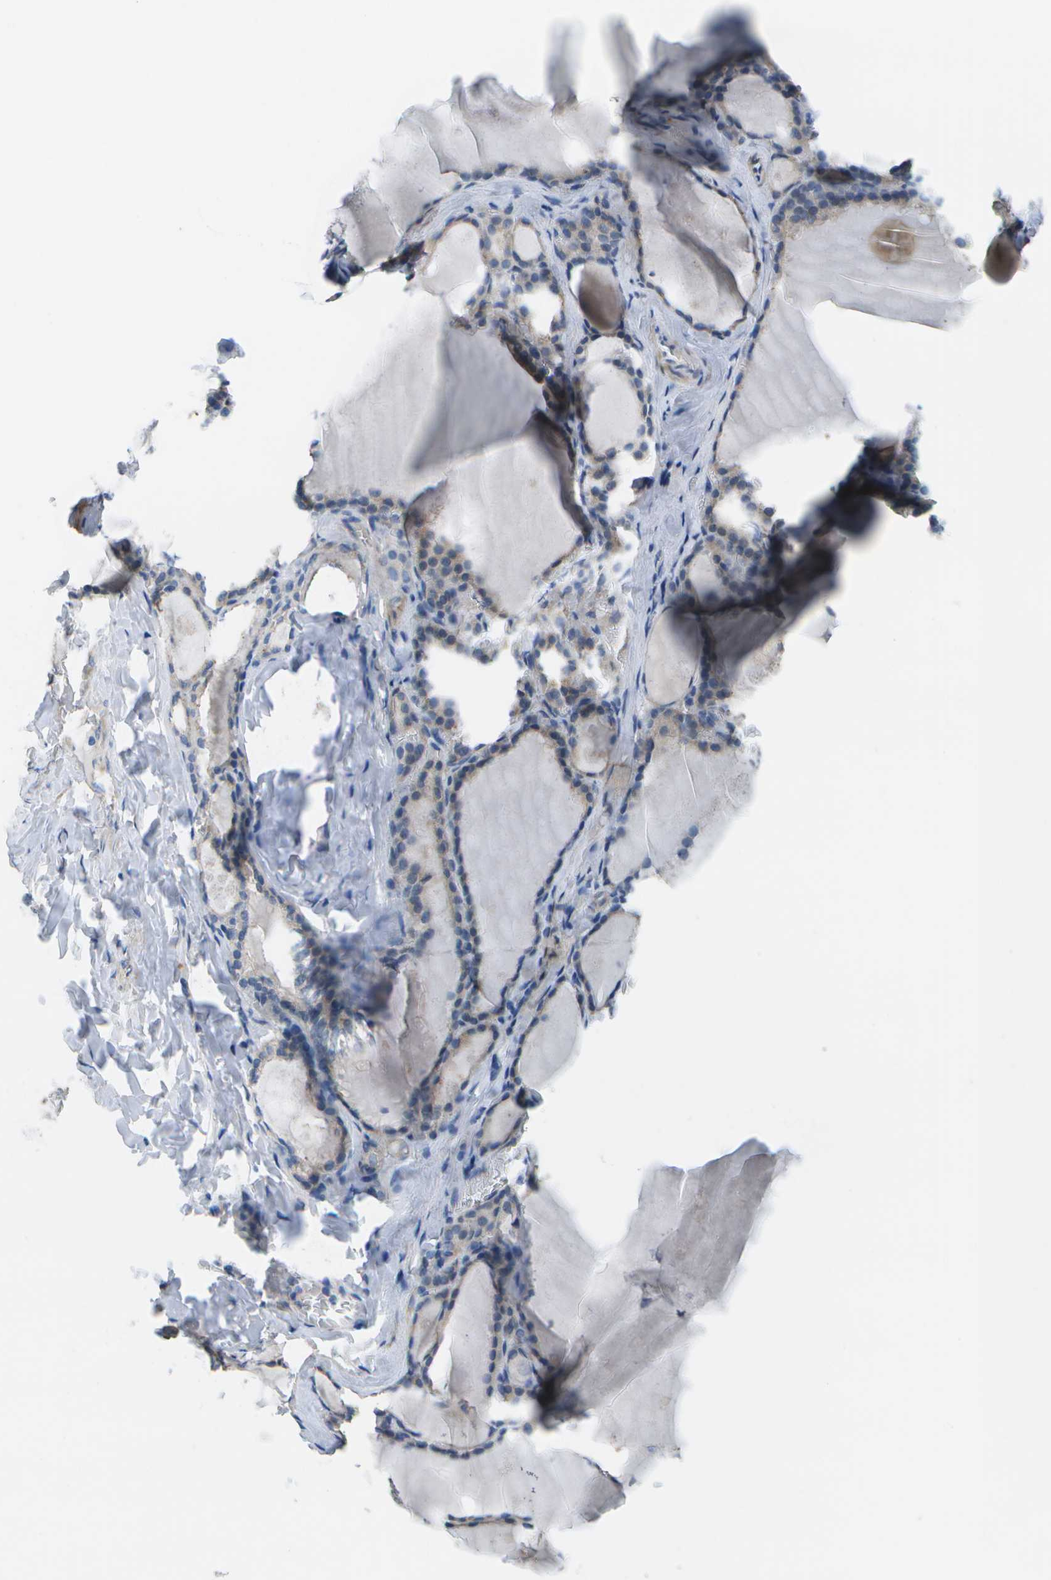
{"staining": {"intensity": "weak", "quantity": "<25%", "location": "cytoplasmic/membranous"}, "tissue": "thyroid gland", "cell_type": "Glandular cells", "image_type": "normal", "snomed": [{"axis": "morphology", "description": "Normal tissue, NOS"}, {"axis": "topography", "description": "Thyroid gland"}], "caption": "Photomicrograph shows no protein positivity in glandular cells of unremarkable thyroid gland.", "gene": "P3H1", "patient": {"sex": "male", "age": 56}}